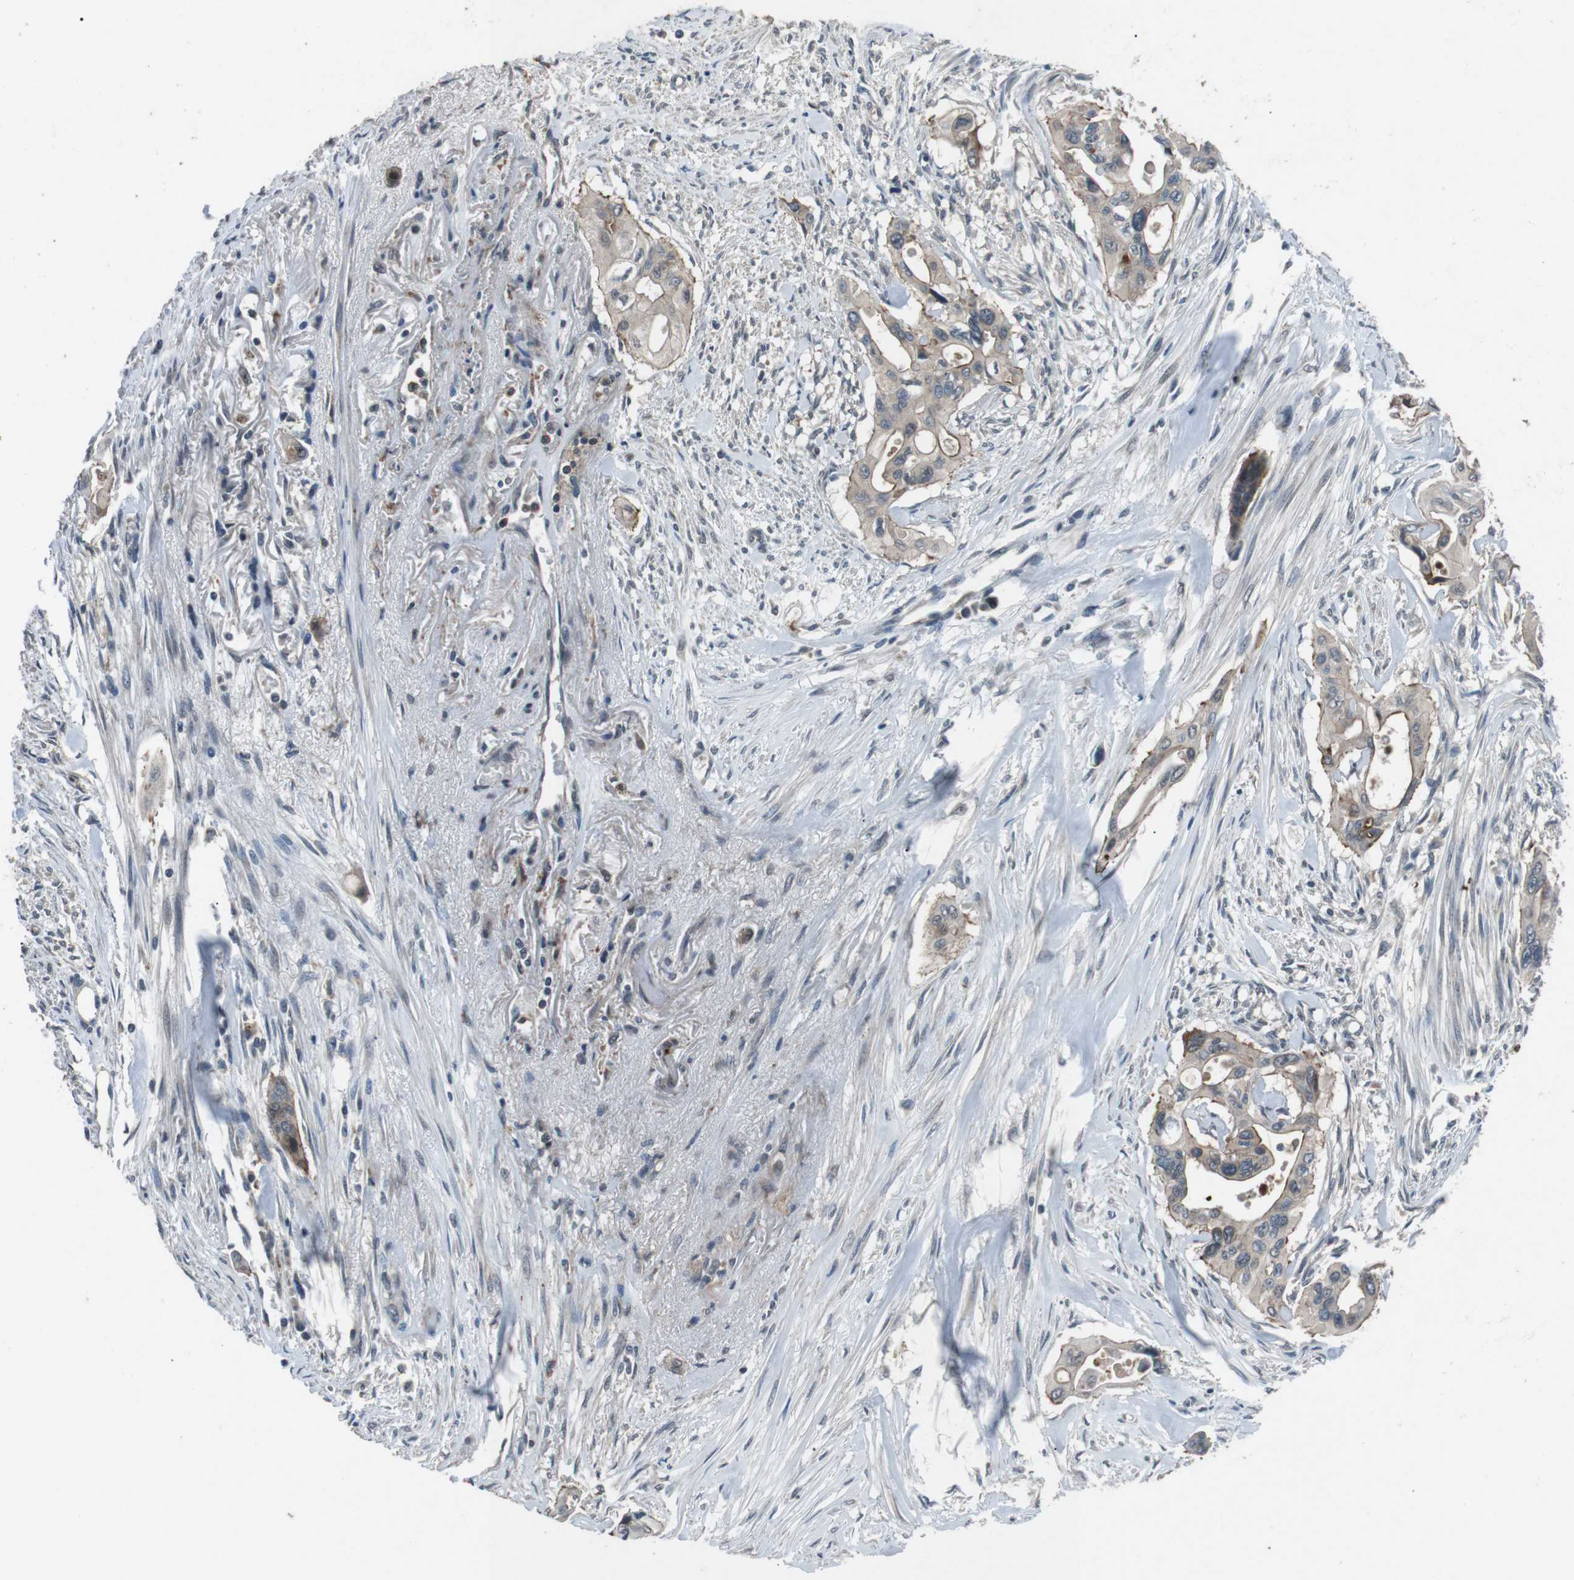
{"staining": {"intensity": "weak", "quantity": "25%-75%", "location": "cytoplasmic/membranous"}, "tissue": "pancreatic cancer", "cell_type": "Tumor cells", "image_type": "cancer", "snomed": [{"axis": "morphology", "description": "Adenocarcinoma, NOS"}, {"axis": "topography", "description": "Pancreas"}], "caption": "Immunohistochemical staining of pancreatic cancer (adenocarcinoma) exhibits weak cytoplasmic/membranous protein expression in approximately 25%-75% of tumor cells.", "gene": "NEK7", "patient": {"sex": "male", "age": 77}}